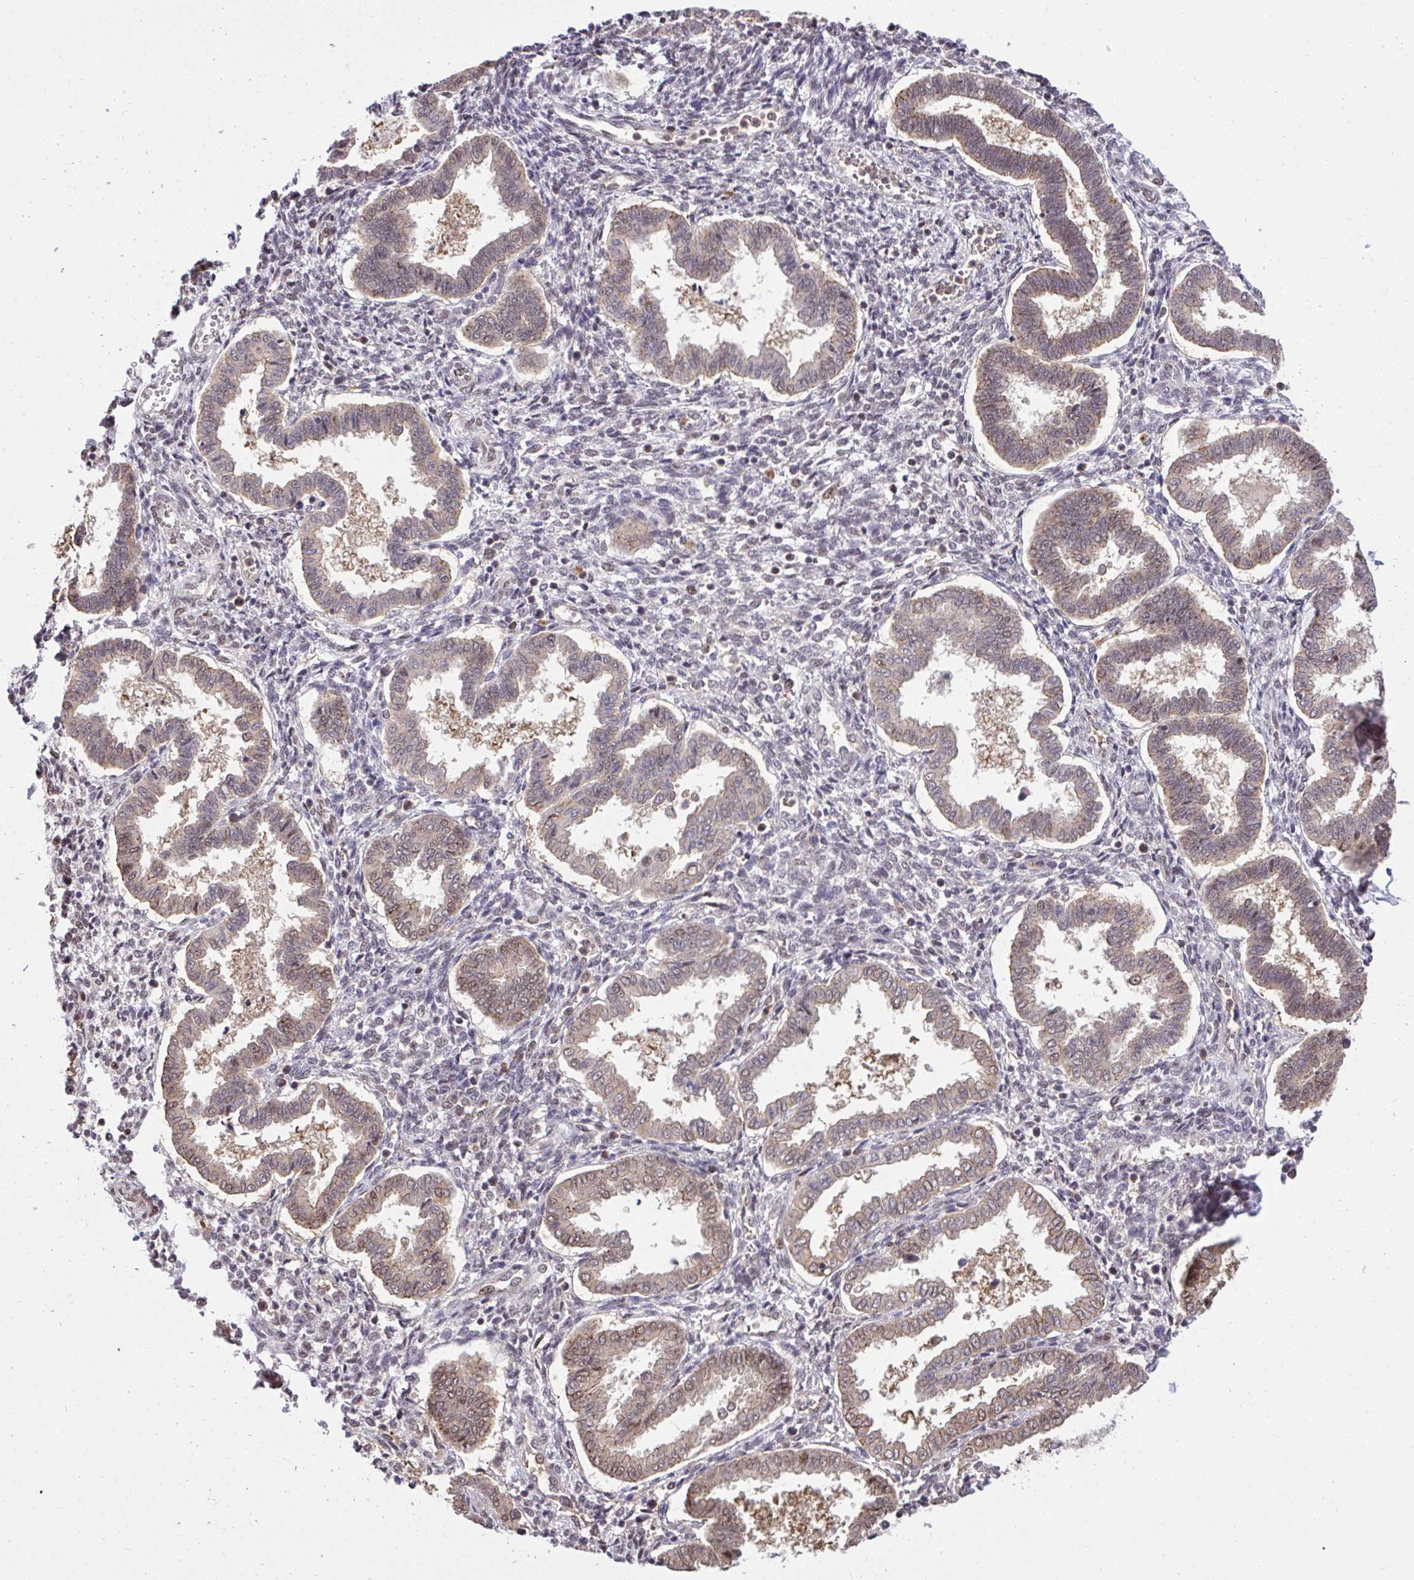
{"staining": {"intensity": "weak", "quantity": "<25%", "location": "nuclear"}, "tissue": "endometrium", "cell_type": "Cells in endometrial stroma", "image_type": "normal", "snomed": [{"axis": "morphology", "description": "Normal tissue, NOS"}, {"axis": "topography", "description": "Endometrium"}], "caption": "Immunohistochemistry (IHC) of unremarkable human endometrium exhibits no expression in cells in endometrial stroma.", "gene": "GLIS3", "patient": {"sex": "female", "age": 24}}